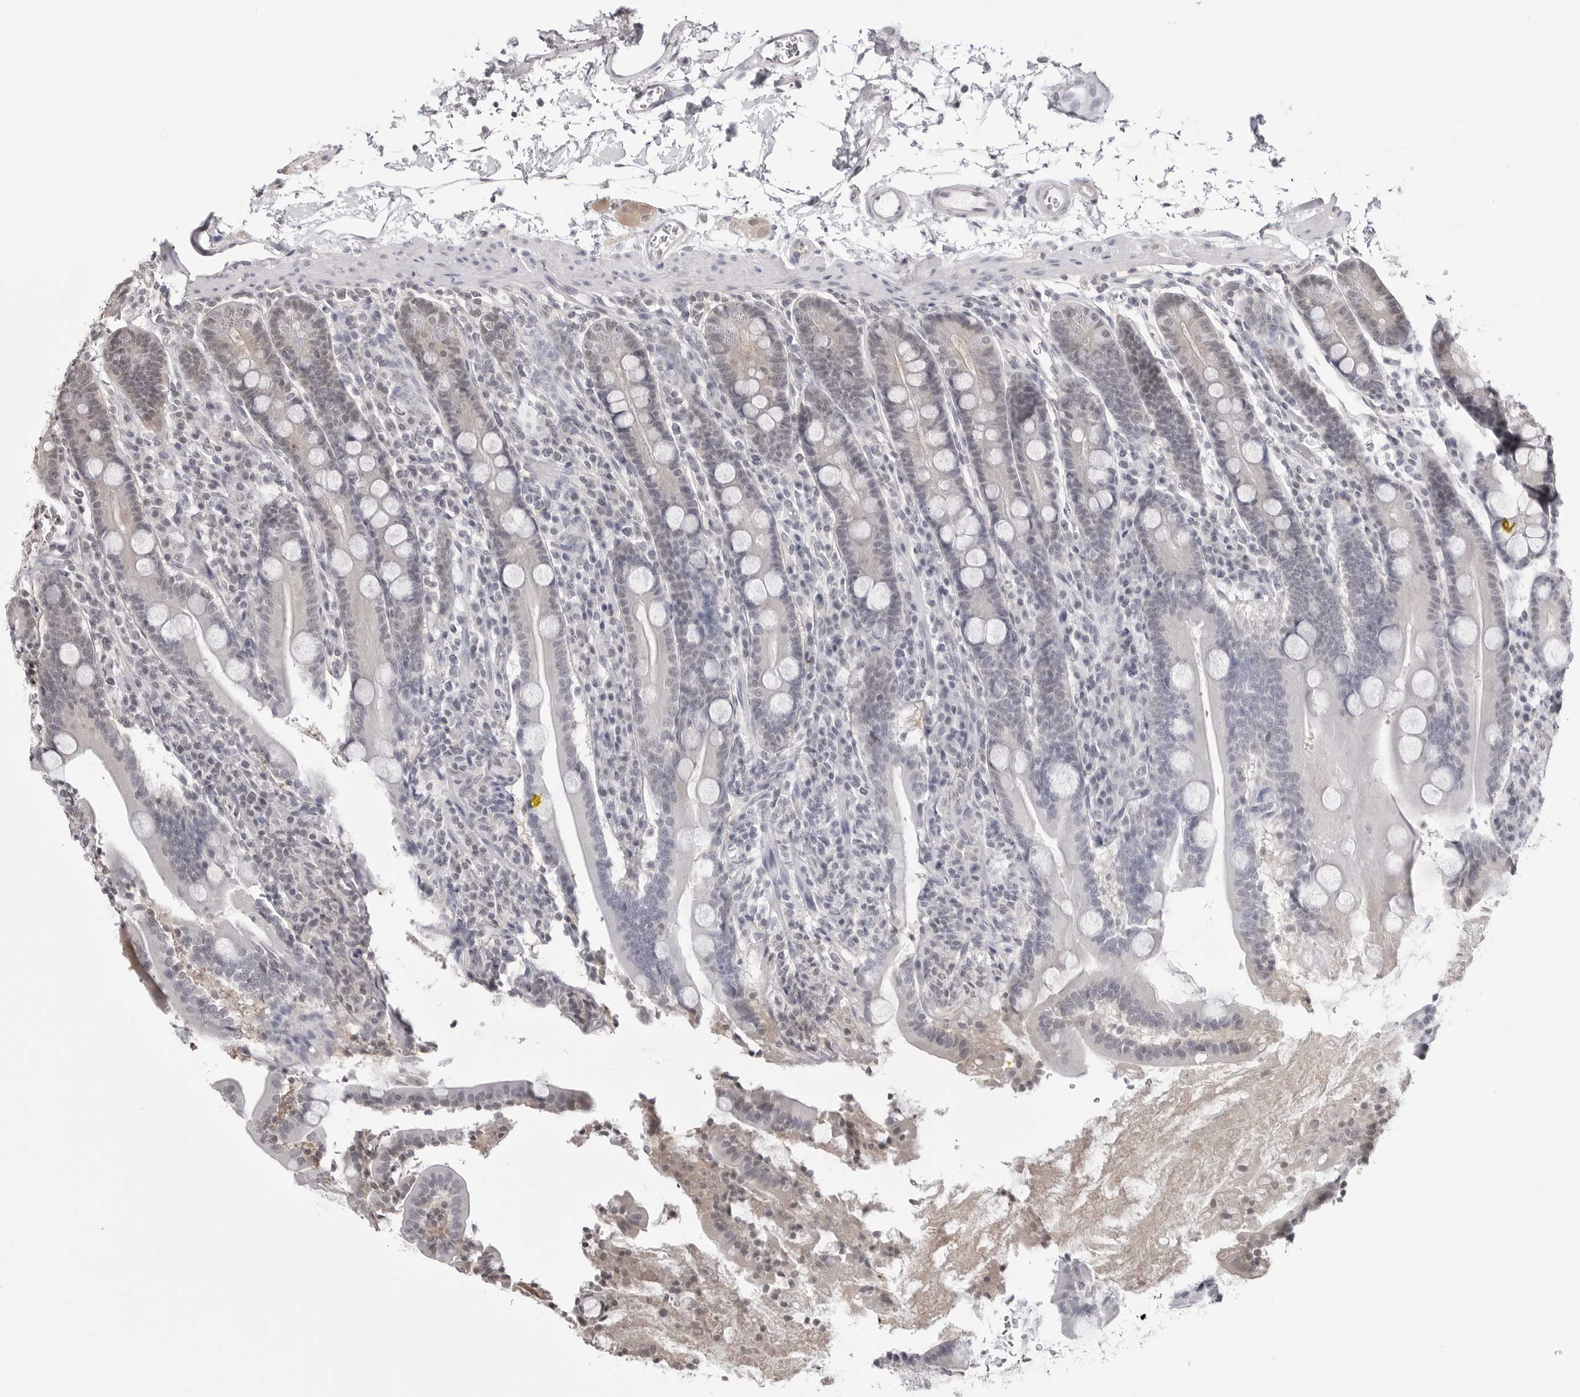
{"staining": {"intensity": "weak", "quantity": "<25%", "location": "cytoplasmic/membranous"}, "tissue": "duodenum", "cell_type": "Glandular cells", "image_type": "normal", "snomed": [{"axis": "morphology", "description": "Normal tissue, NOS"}, {"axis": "topography", "description": "Duodenum"}], "caption": "High magnification brightfield microscopy of unremarkable duodenum stained with DAB (3,3'-diaminobenzidine) (brown) and counterstained with hematoxylin (blue): glandular cells show no significant expression.", "gene": "YWHAG", "patient": {"sex": "male", "age": 35}}